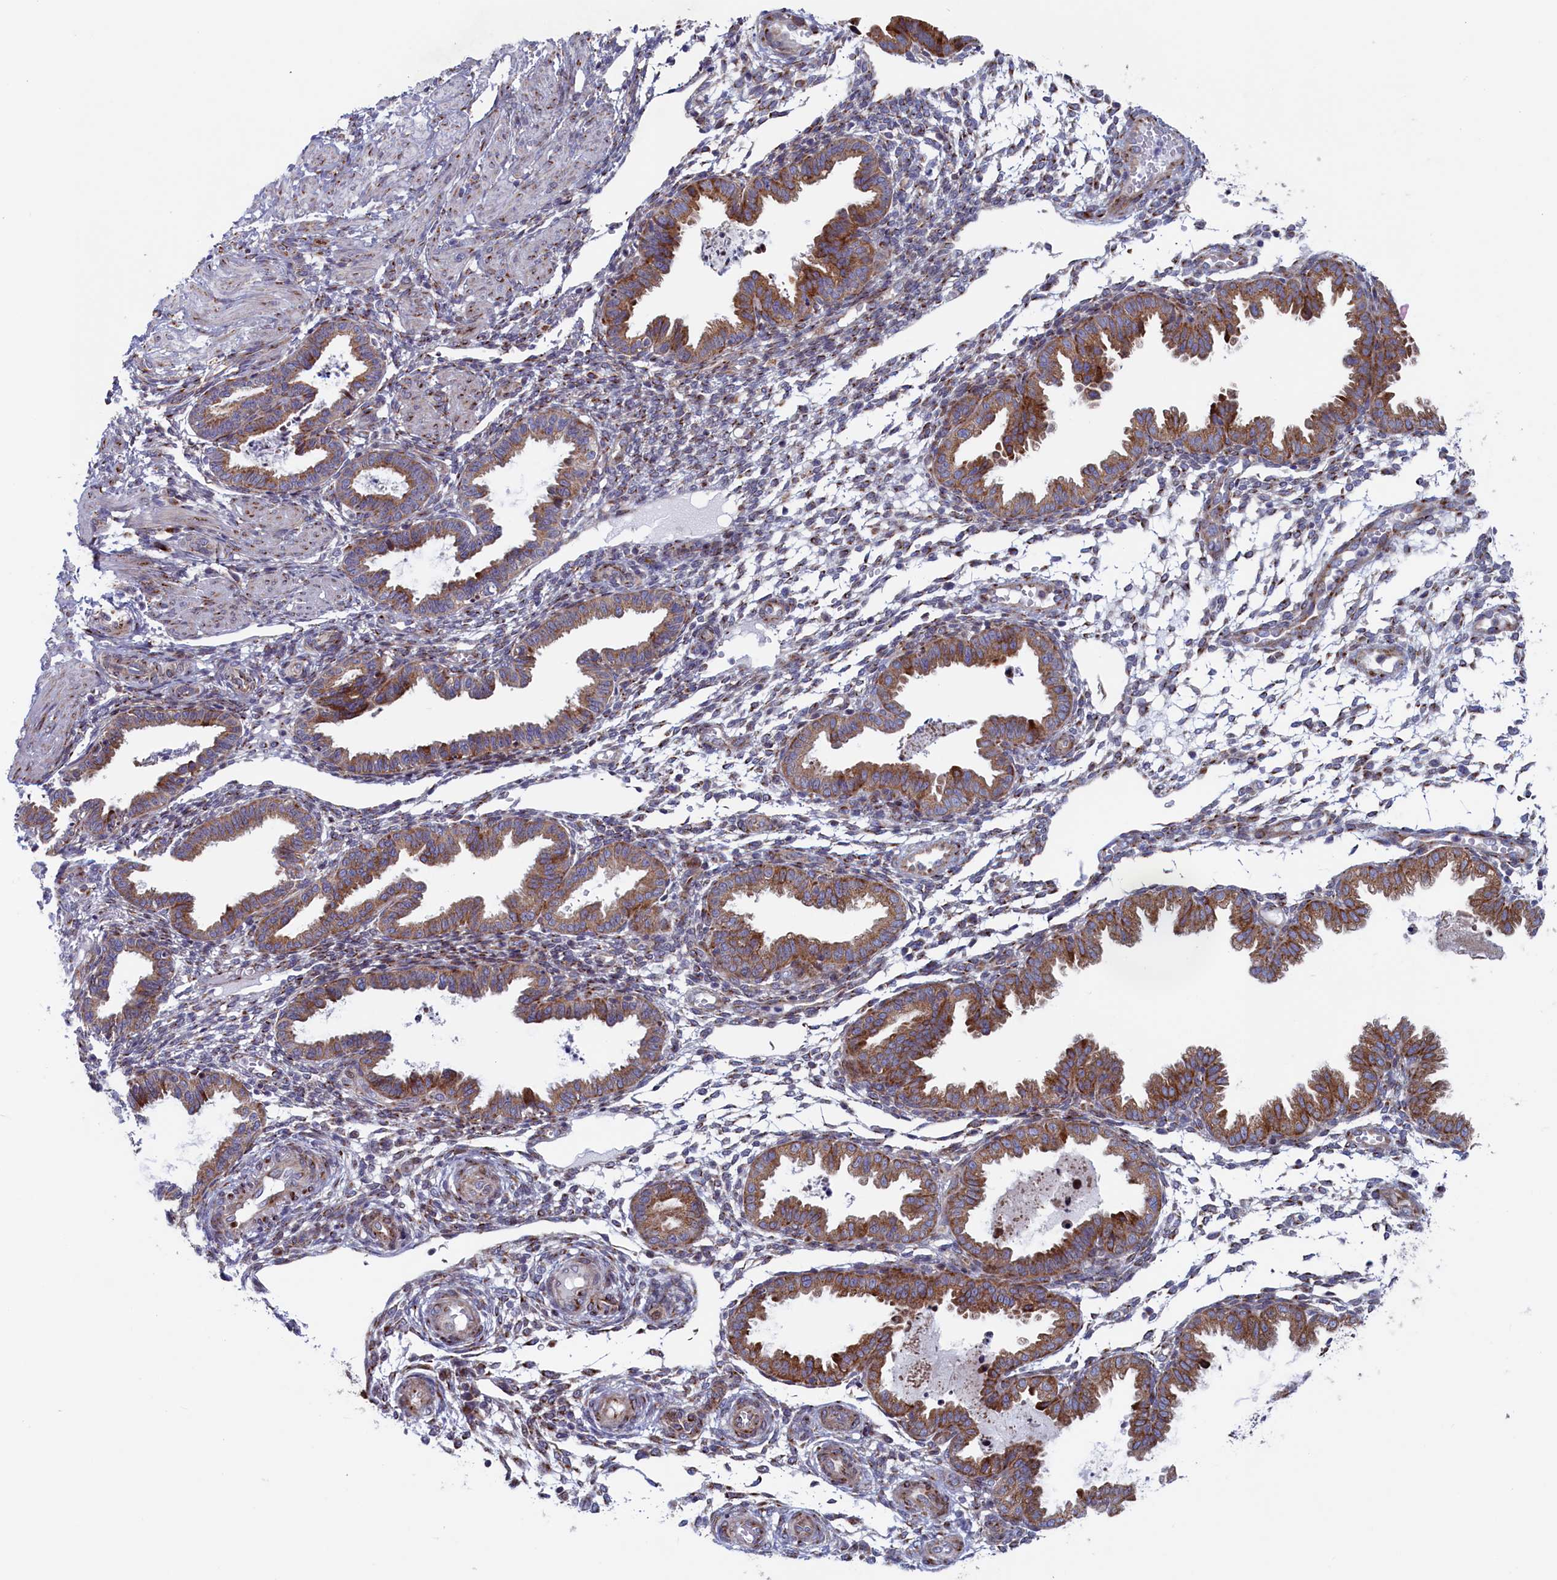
{"staining": {"intensity": "moderate", "quantity": "<25%", "location": "cytoplasmic/membranous"}, "tissue": "endometrium", "cell_type": "Cells in endometrial stroma", "image_type": "normal", "snomed": [{"axis": "morphology", "description": "Normal tissue, NOS"}, {"axis": "topography", "description": "Endometrium"}], "caption": "Brown immunohistochemical staining in normal endometrium shows moderate cytoplasmic/membranous positivity in about <25% of cells in endometrial stroma.", "gene": "MTFMT", "patient": {"sex": "female", "age": 33}}